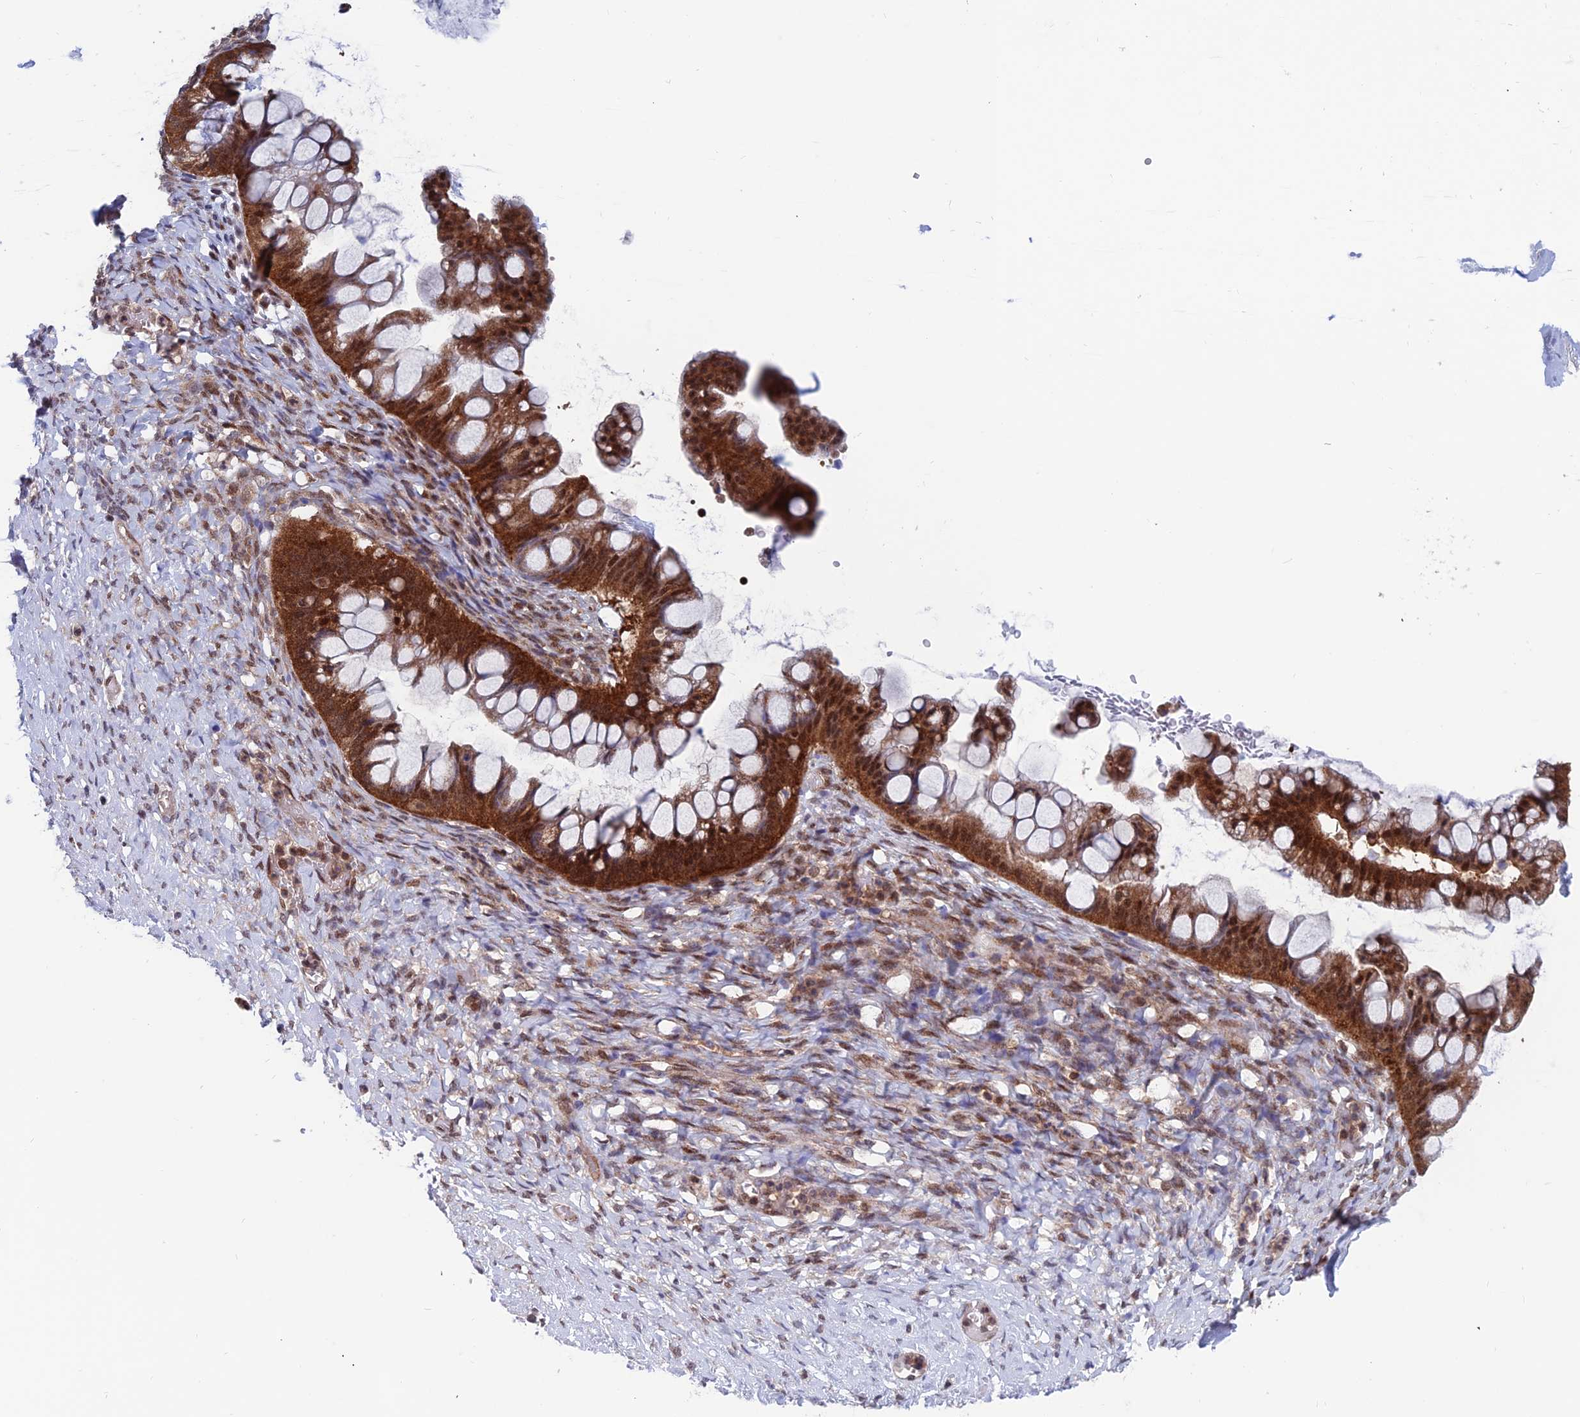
{"staining": {"intensity": "strong", "quantity": ">75%", "location": "cytoplasmic/membranous,nuclear"}, "tissue": "ovarian cancer", "cell_type": "Tumor cells", "image_type": "cancer", "snomed": [{"axis": "morphology", "description": "Cystadenocarcinoma, mucinous, NOS"}, {"axis": "topography", "description": "Ovary"}], "caption": "Immunohistochemical staining of ovarian cancer reveals high levels of strong cytoplasmic/membranous and nuclear protein staining in approximately >75% of tumor cells.", "gene": "IGBP1", "patient": {"sex": "female", "age": 73}}